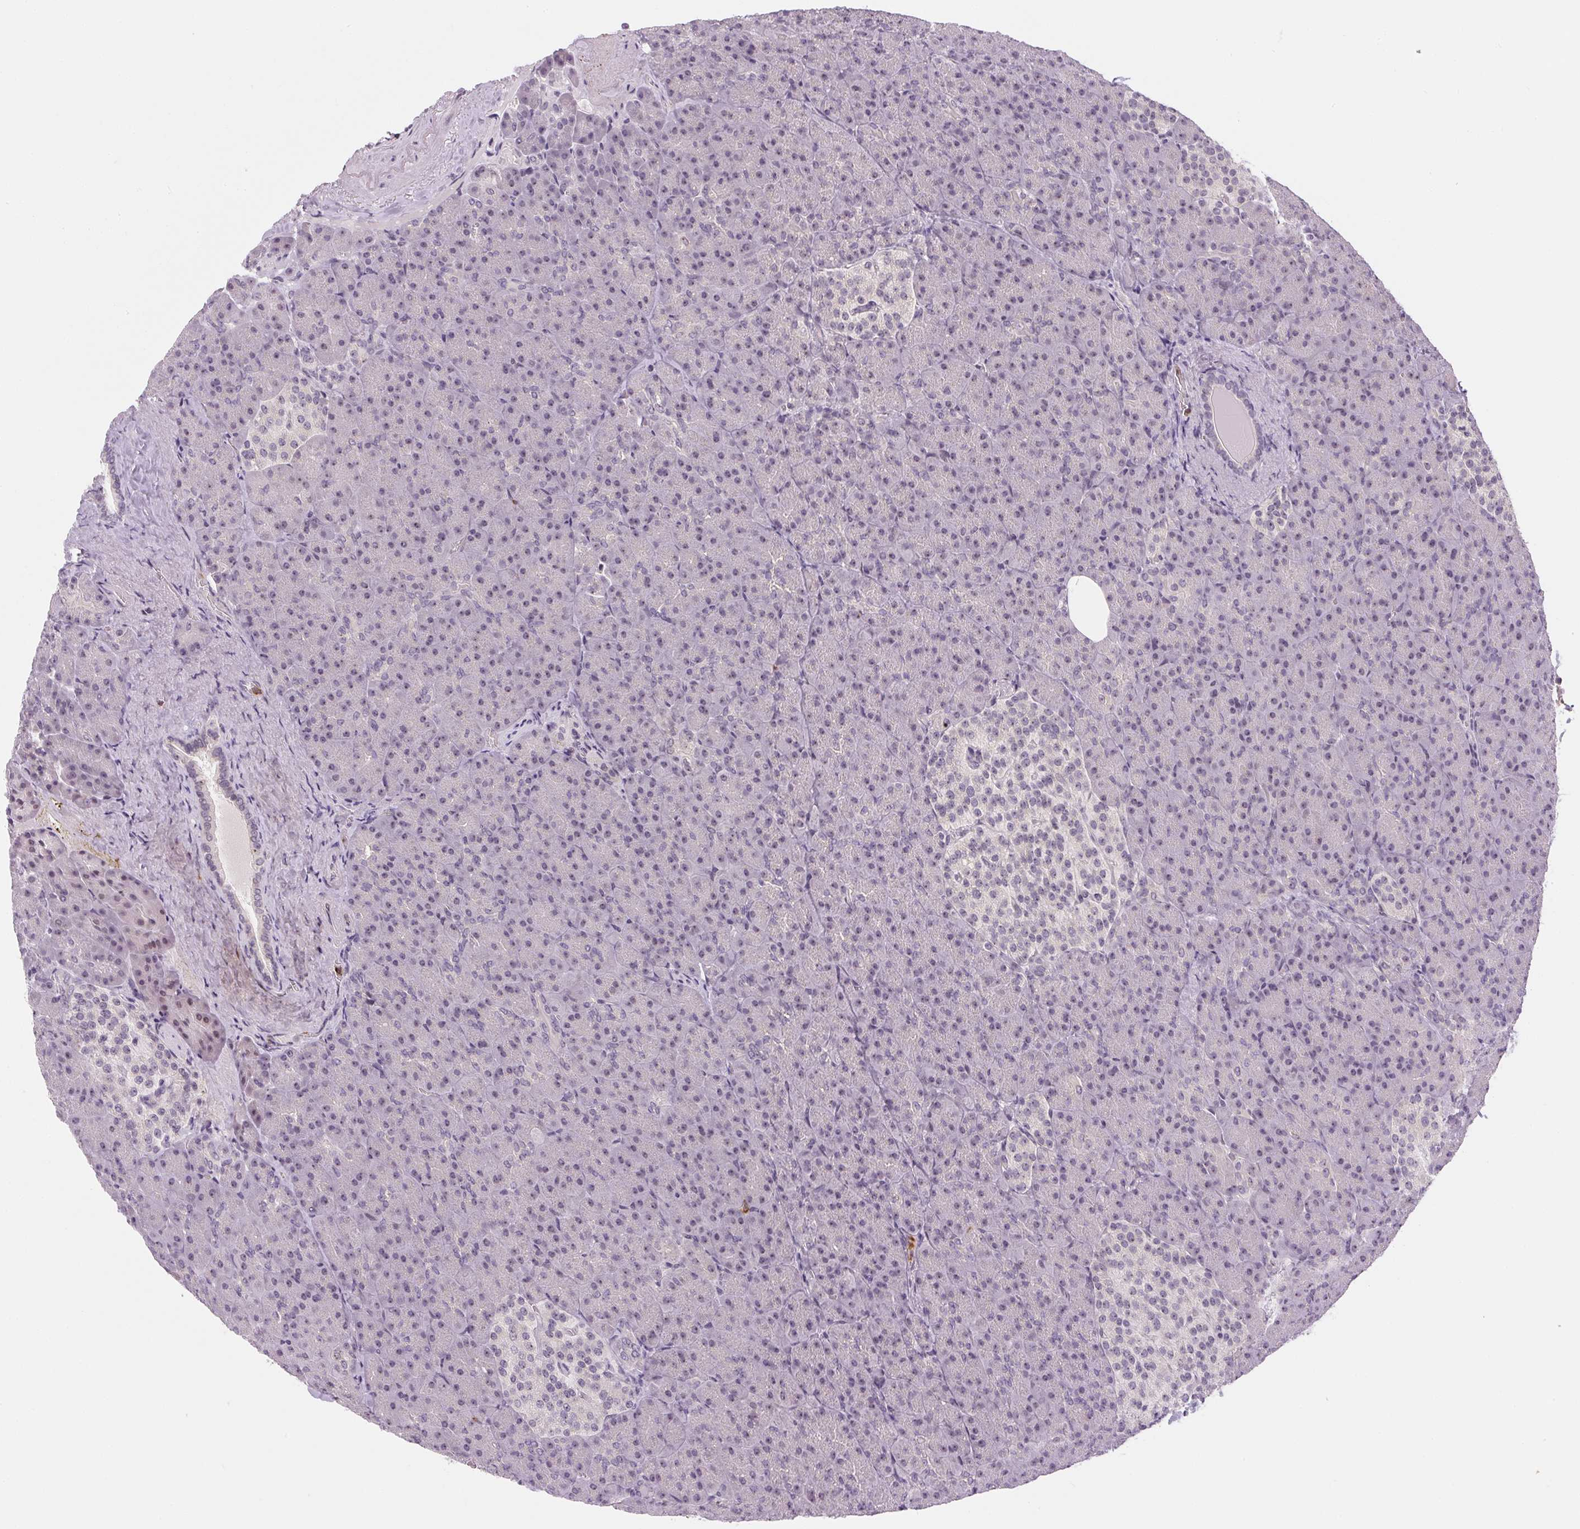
{"staining": {"intensity": "weak", "quantity": "<25%", "location": "nuclear"}, "tissue": "pancreas", "cell_type": "Exocrine glandular cells", "image_type": "normal", "snomed": [{"axis": "morphology", "description": "Normal tissue, NOS"}, {"axis": "topography", "description": "Pancreas"}], "caption": "Immunohistochemistry of normal pancreas exhibits no expression in exocrine glandular cells. (DAB (3,3'-diaminobenzidine) IHC, high magnification).", "gene": "SGF29", "patient": {"sex": "female", "age": 74}}